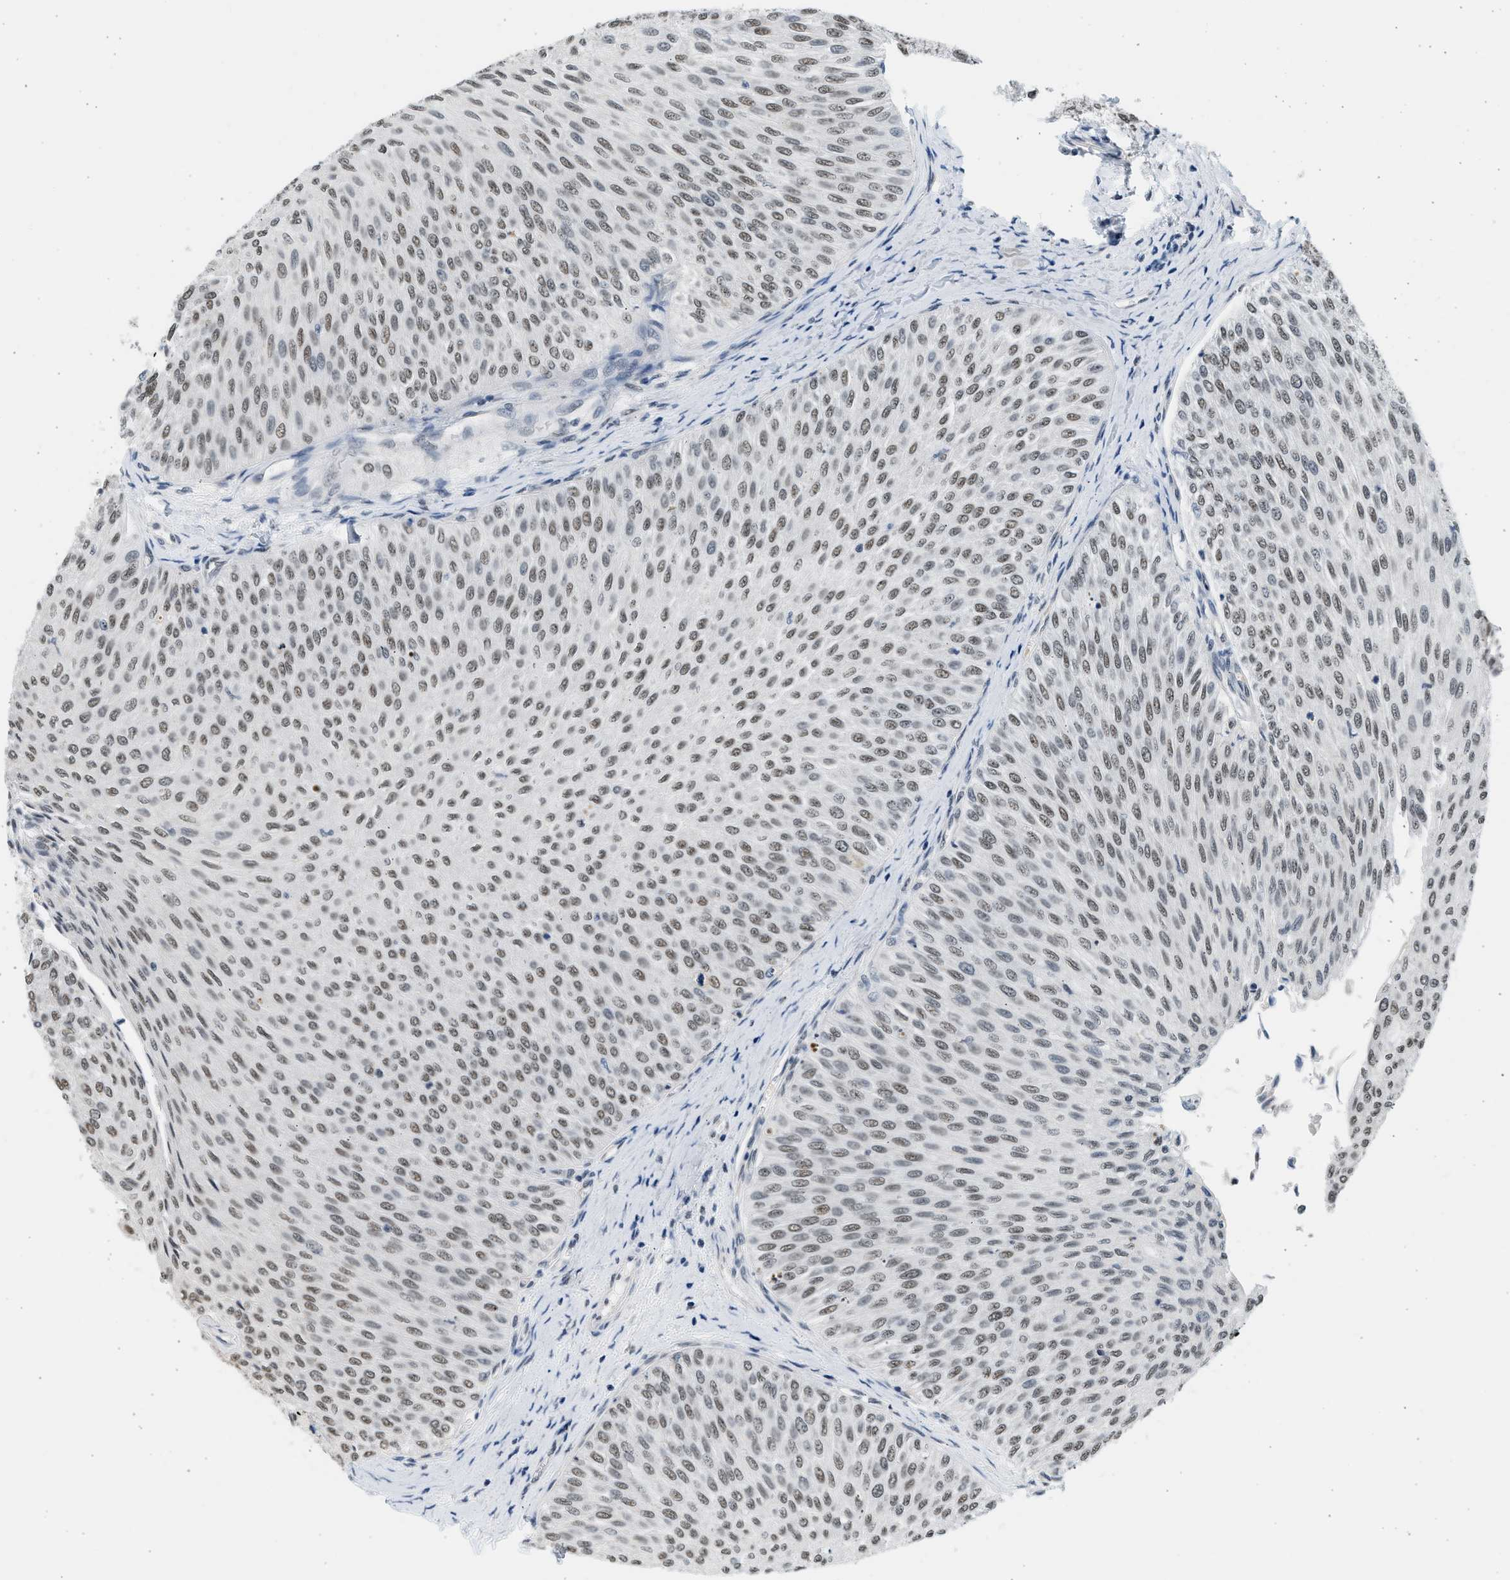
{"staining": {"intensity": "weak", "quantity": ">75%", "location": "nuclear"}, "tissue": "urothelial cancer", "cell_type": "Tumor cells", "image_type": "cancer", "snomed": [{"axis": "morphology", "description": "Urothelial carcinoma, Low grade"}, {"axis": "topography", "description": "Urinary bladder"}], "caption": "Urothelial cancer was stained to show a protein in brown. There is low levels of weak nuclear staining in about >75% of tumor cells. Using DAB (brown) and hematoxylin (blue) stains, captured at high magnification using brightfield microscopy.", "gene": "HIPK1", "patient": {"sex": "male", "age": 78}}